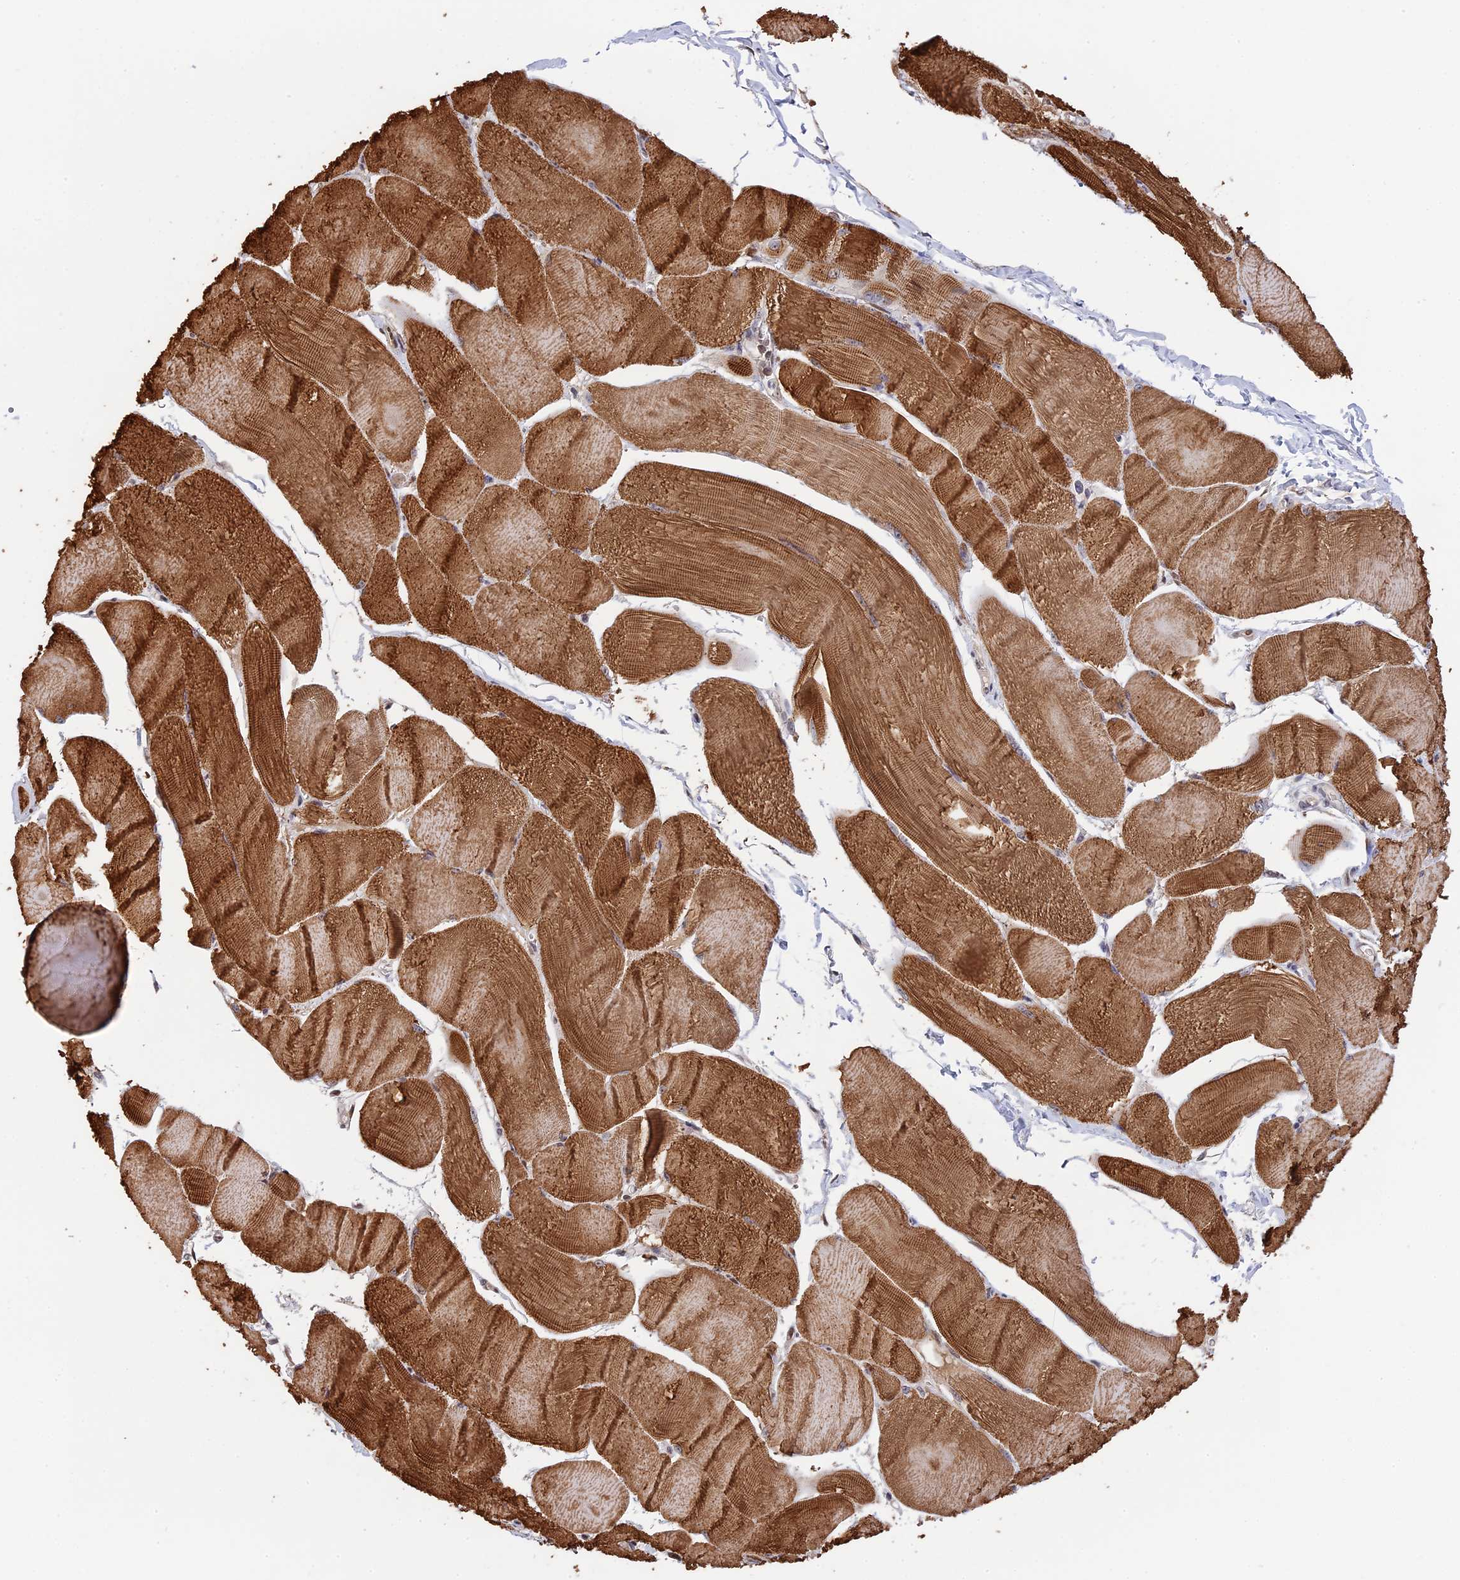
{"staining": {"intensity": "strong", "quantity": ">75%", "location": "cytoplasmic/membranous"}, "tissue": "skeletal muscle", "cell_type": "Myocytes", "image_type": "normal", "snomed": [{"axis": "morphology", "description": "Normal tissue, NOS"}, {"axis": "morphology", "description": "Basal cell carcinoma"}, {"axis": "topography", "description": "Skeletal muscle"}], "caption": "Immunohistochemical staining of unremarkable skeletal muscle reveals >75% levels of strong cytoplasmic/membranous protein positivity in about >75% of myocytes.", "gene": "ZNF428", "patient": {"sex": "female", "age": 64}}